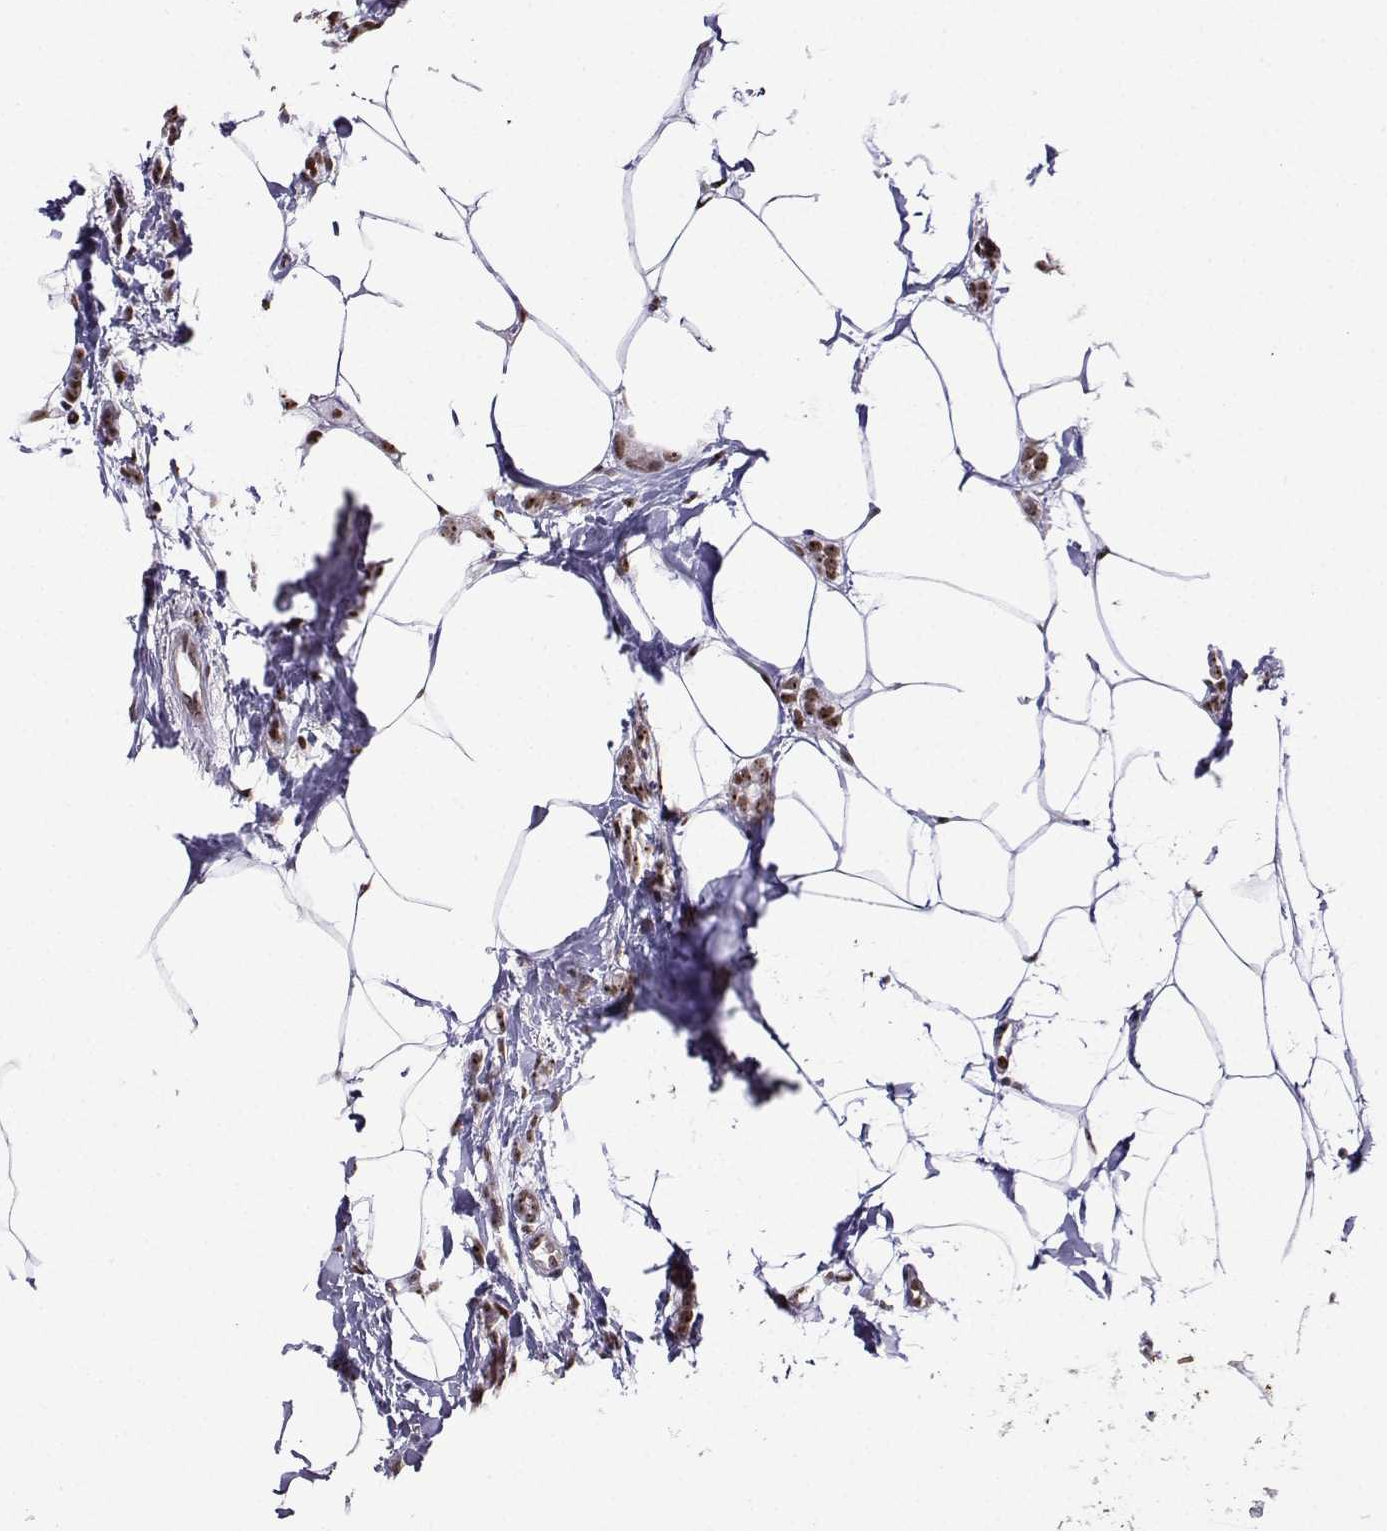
{"staining": {"intensity": "moderate", "quantity": ">75%", "location": "nuclear"}, "tissue": "breast cancer", "cell_type": "Tumor cells", "image_type": "cancer", "snomed": [{"axis": "morphology", "description": "Duct carcinoma"}, {"axis": "topography", "description": "Breast"}], "caption": "This histopathology image exhibits immunohistochemistry (IHC) staining of human breast invasive ductal carcinoma, with medium moderate nuclear staining in approximately >75% of tumor cells.", "gene": "CCNK", "patient": {"sex": "female", "age": 40}}